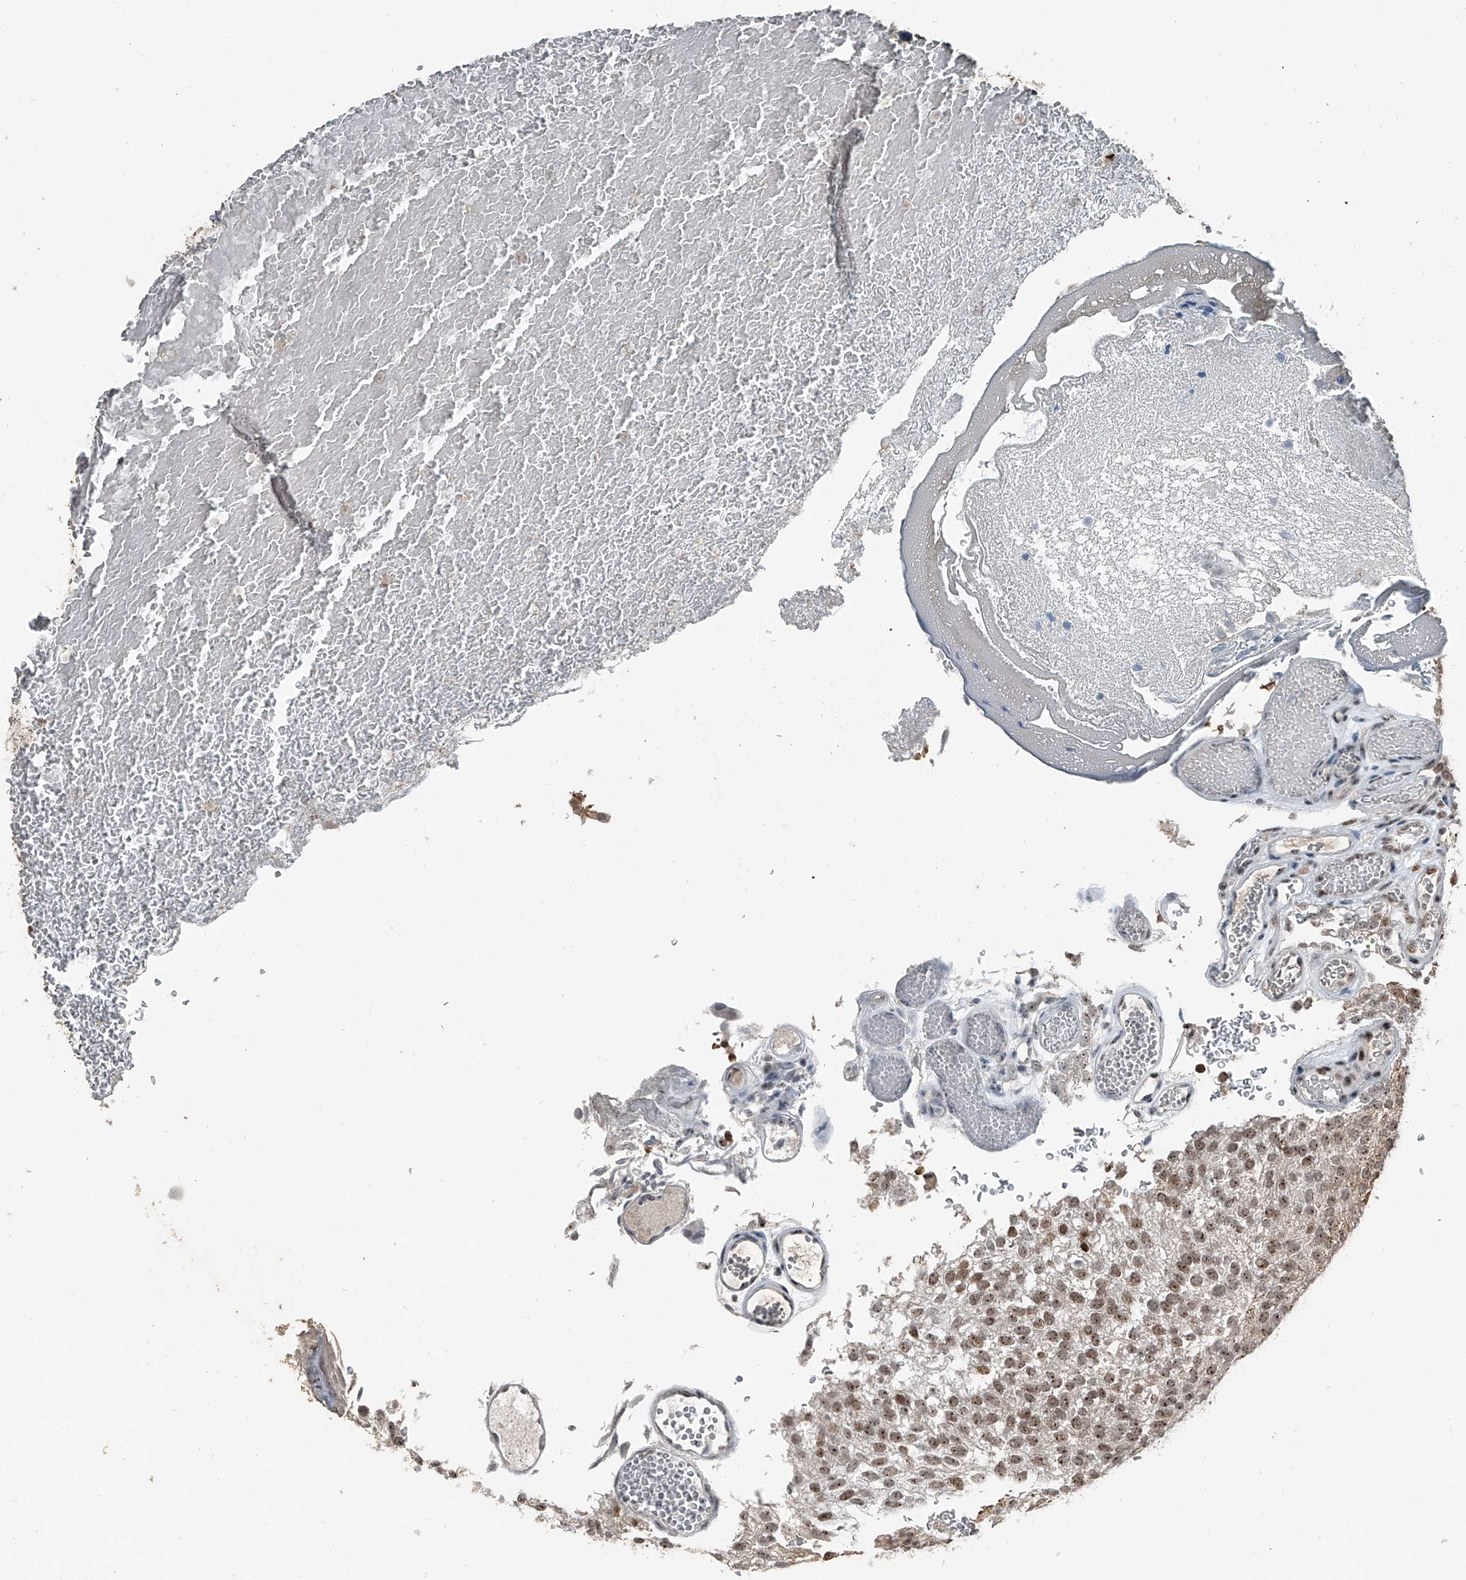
{"staining": {"intensity": "moderate", "quantity": ">75%", "location": "nuclear"}, "tissue": "urothelial cancer", "cell_type": "Tumor cells", "image_type": "cancer", "snomed": [{"axis": "morphology", "description": "Urothelial carcinoma, Low grade"}, {"axis": "topography", "description": "Urinary bladder"}], "caption": "A micrograph of urothelial cancer stained for a protein shows moderate nuclear brown staining in tumor cells.", "gene": "TCOF1", "patient": {"sex": "male", "age": 78}}